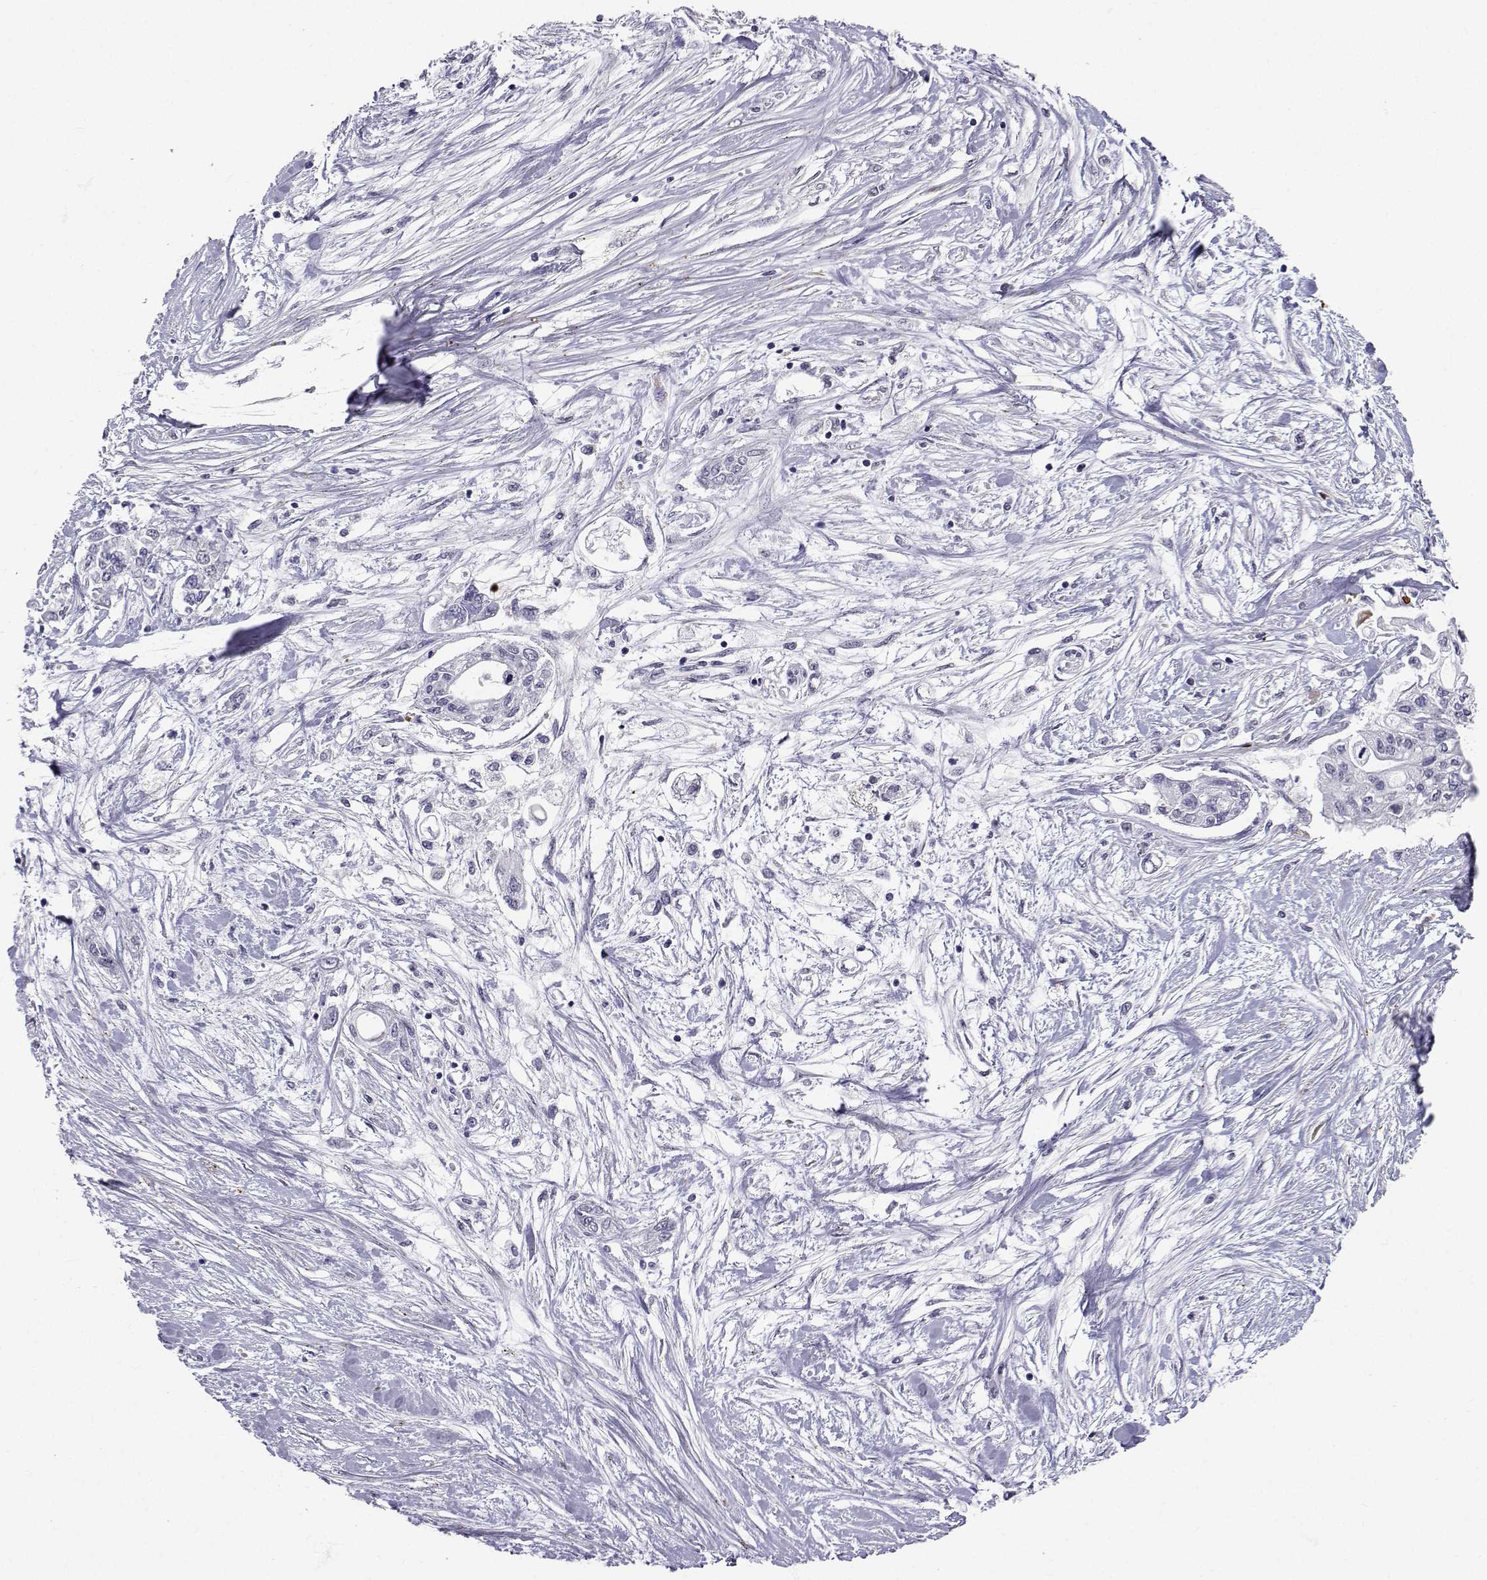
{"staining": {"intensity": "negative", "quantity": "none", "location": "none"}, "tissue": "pancreatic cancer", "cell_type": "Tumor cells", "image_type": "cancer", "snomed": [{"axis": "morphology", "description": "Adenocarcinoma, NOS"}, {"axis": "topography", "description": "Pancreas"}], "caption": "Immunohistochemistry image of human adenocarcinoma (pancreatic) stained for a protein (brown), which exhibits no expression in tumor cells.", "gene": "SLC6A3", "patient": {"sex": "female", "age": 77}}